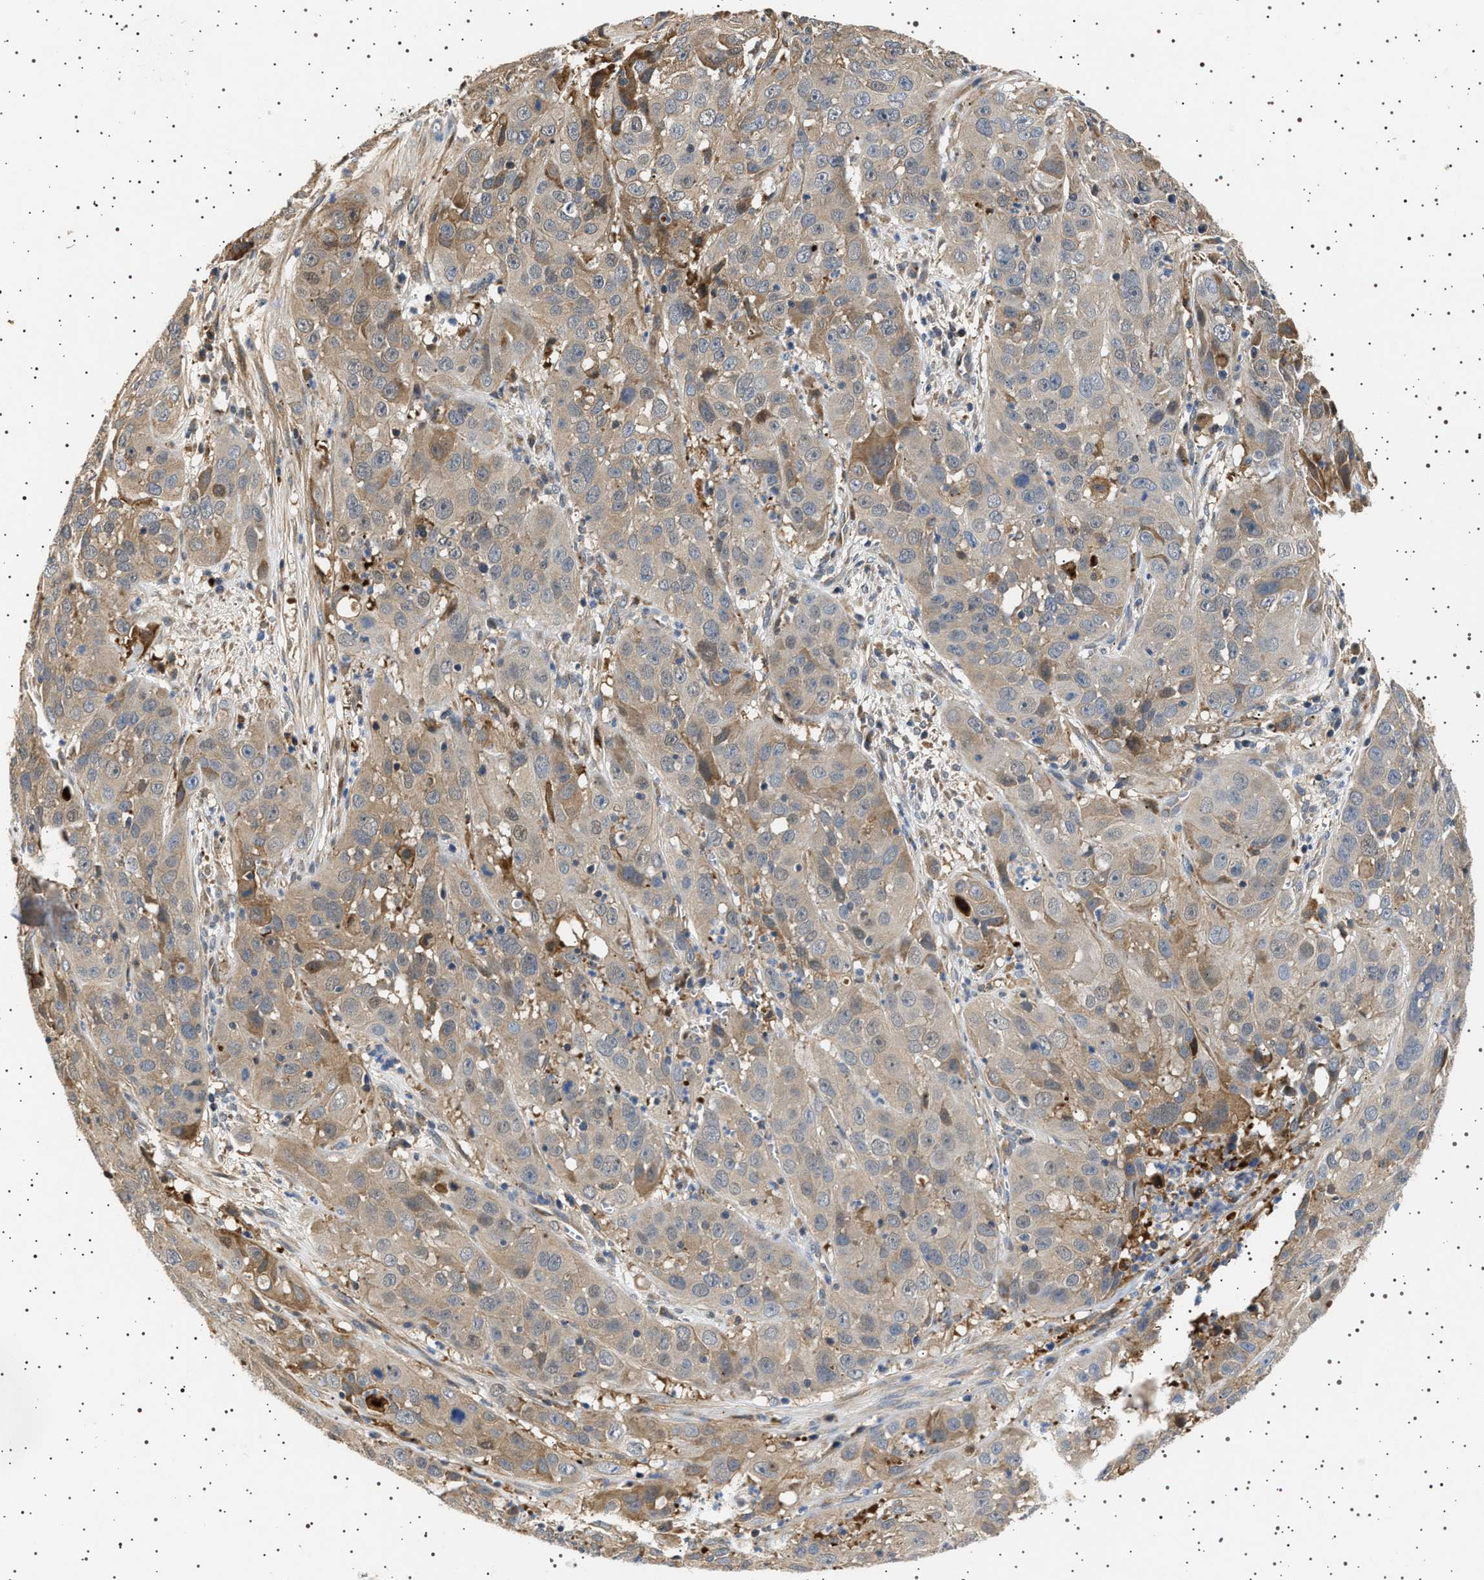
{"staining": {"intensity": "moderate", "quantity": "25%-75%", "location": "cytoplasmic/membranous"}, "tissue": "cervical cancer", "cell_type": "Tumor cells", "image_type": "cancer", "snomed": [{"axis": "morphology", "description": "Squamous cell carcinoma, NOS"}, {"axis": "topography", "description": "Cervix"}], "caption": "A high-resolution photomicrograph shows immunohistochemistry staining of cervical cancer (squamous cell carcinoma), which reveals moderate cytoplasmic/membranous staining in about 25%-75% of tumor cells.", "gene": "FICD", "patient": {"sex": "female", "age": 32}}